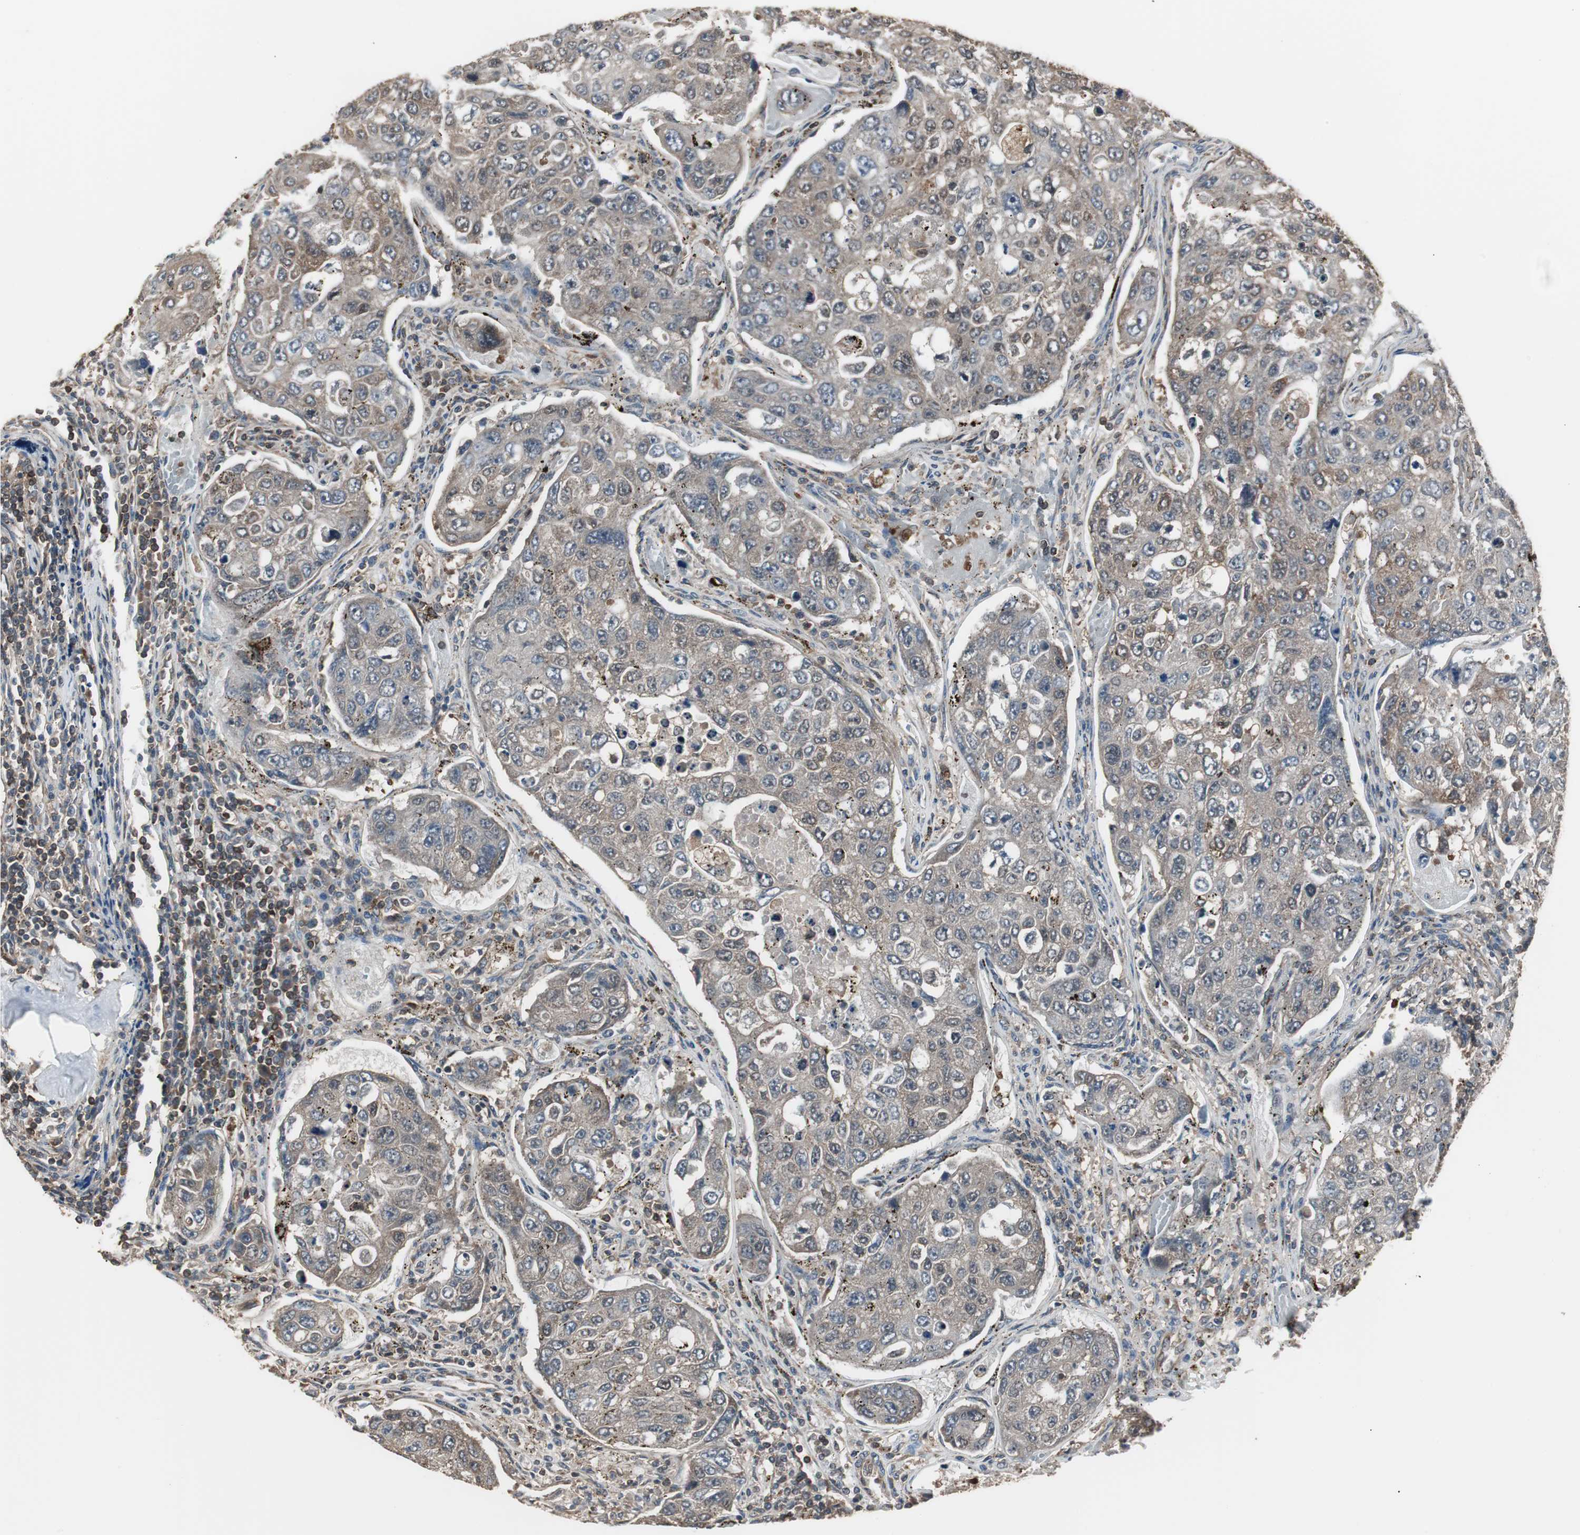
{"staining": {"intensity": "weak", "quantity": "25%-75%", "location": "cytoplasmic/membranous"}, "tissue": "urothelial cancer", "cell_type": "Tumor cells", "image_type": "cancer", "snomed": [{"axis": "morphology", "description": "Urothelial carcinoma, High grade"}, {"axis": "topography", "description": "Lymph node"}, {"axis": "topography", "description": "Urinary bladder"}], "caption": "Protein expression analysis of human high-grade urothelial carcinoma reveals weak cytoplasmic/membranous positivity in about 25%-75% of tumor cells.", "gene": "CAPNS1", "patient": {"sex": "male", "age": 51}}